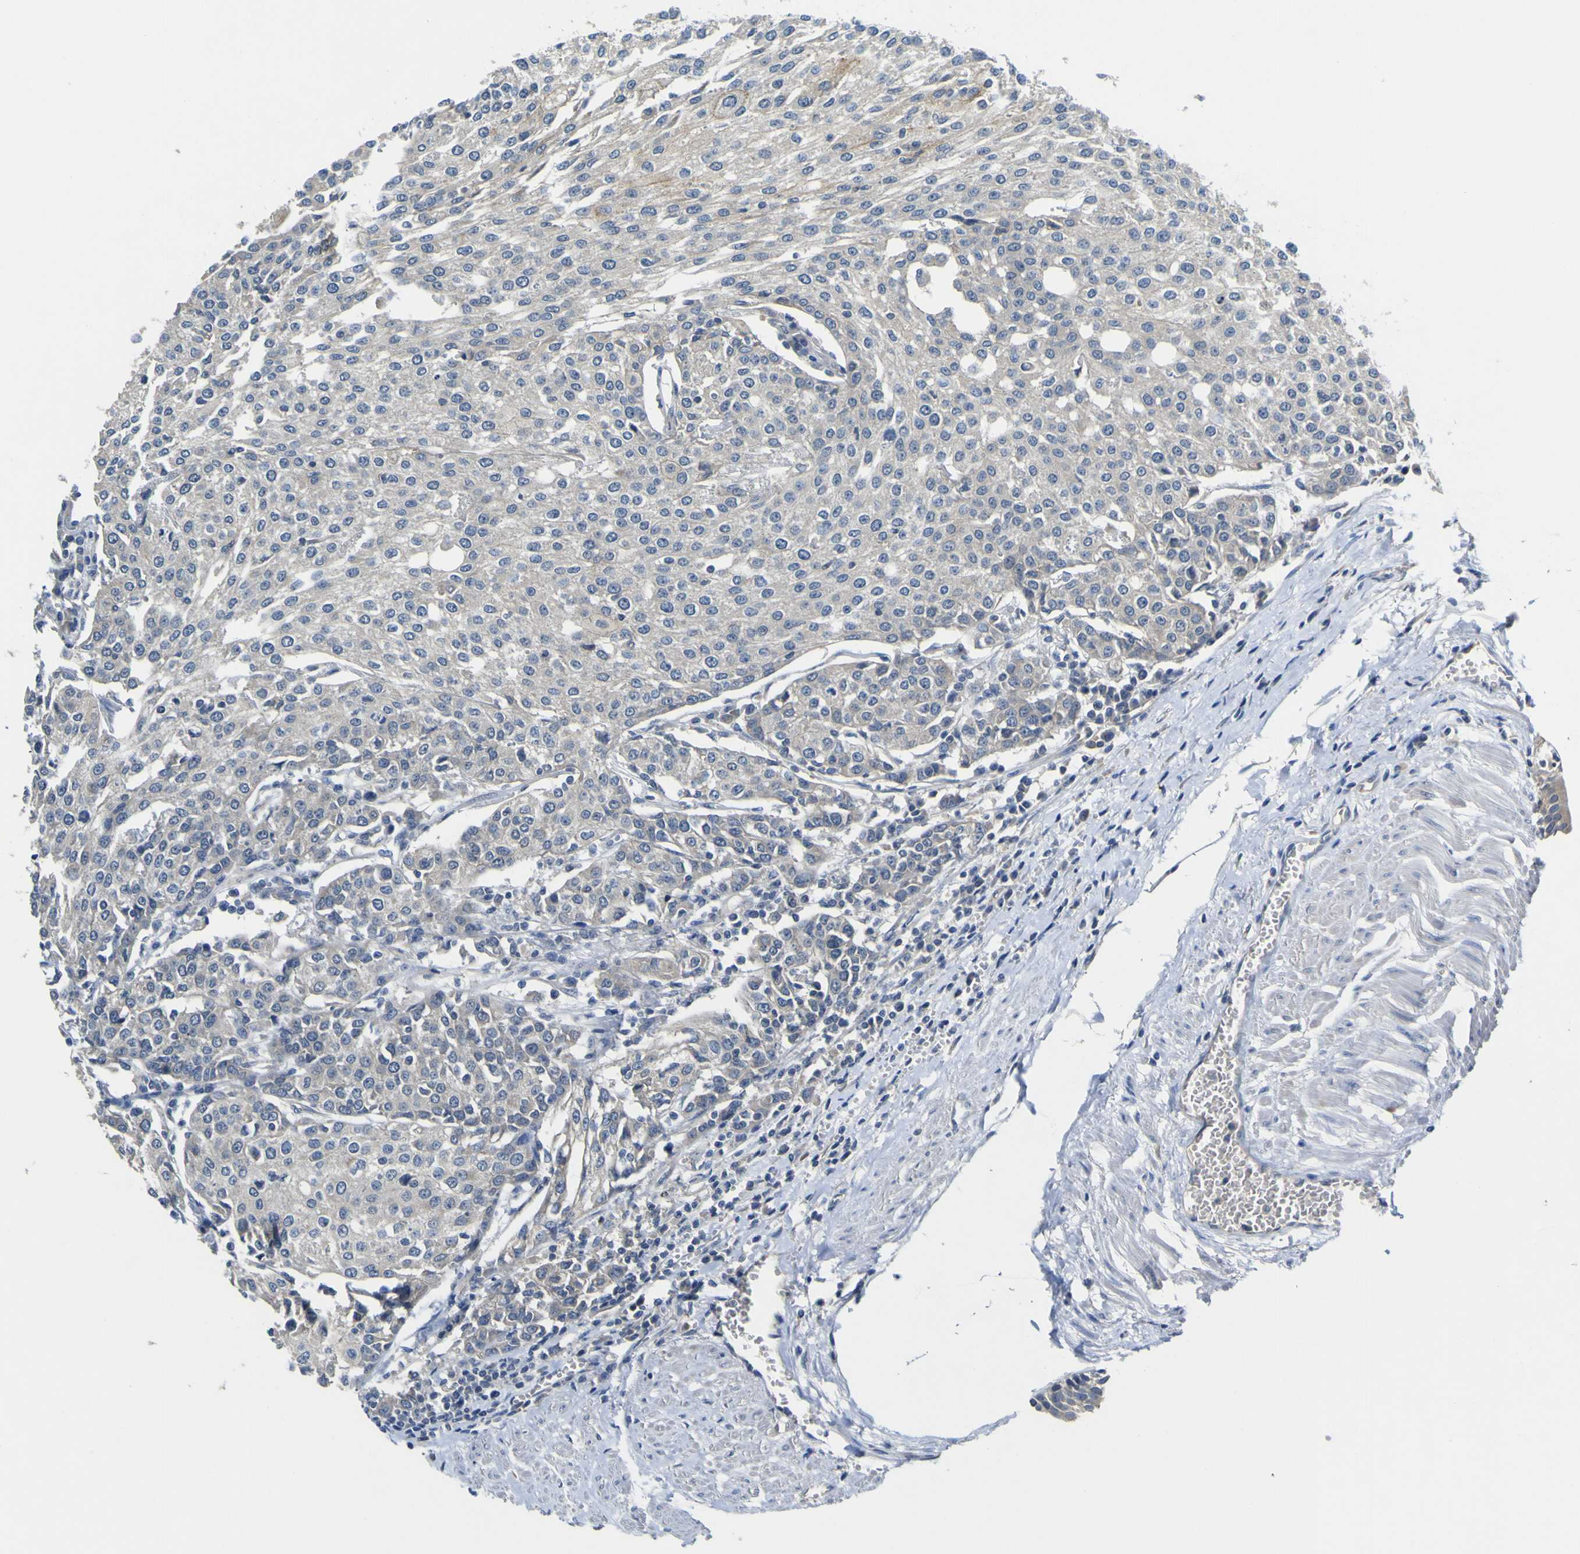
{"staining": {"intensity": "moderate", "quantity": "<25%", "location": "cytoplasmic/membranous"}, "tissue": "urothelial cancer", "cell_type": "Tumor cells", "image_type": "cancer", "snomed": [{"axis": "morphology", "description": "Urothelial carcinoma, High grade"}, {"axis": "topography", "description": "Urinary bladder"}], "caption": "Urothelial cancer stained for a protein (brown) demonstrates moderate cytoplasmic/membranous positive staining in about <25% of tumor cells.", "gene": "LDLR", "patient": {"sex": "female", "age": 85}}